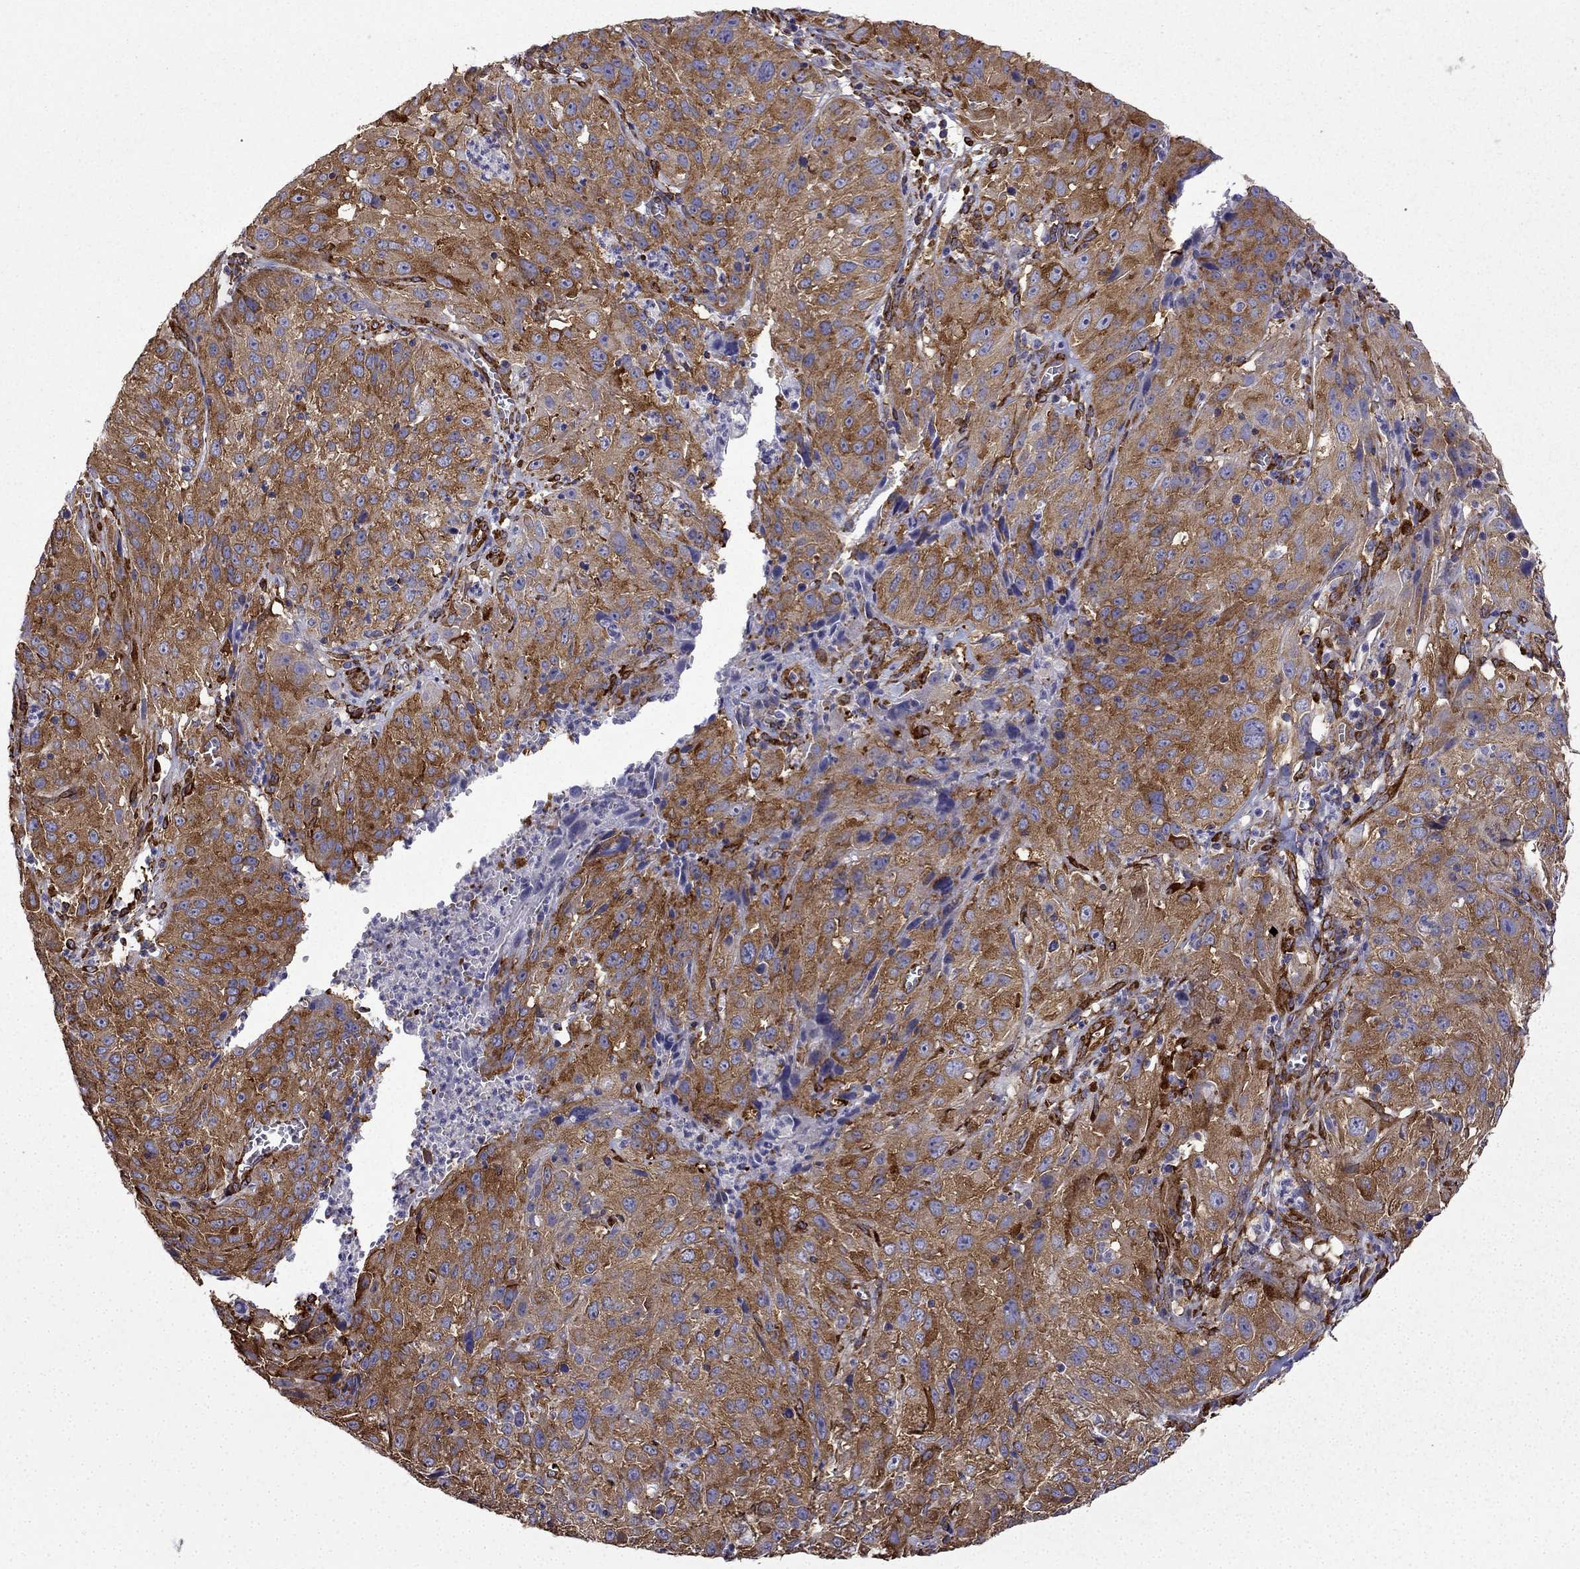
{"staining": {"intensity": "strong", "quantity": "25%-75%", "location": "cytoplasmic/membranous"}, "tissue": "cervical cancer", "cell_type": "Tumor cells", "image_type": "cancer", "snomed": [{"axis": "morphology", "description": "Squamous cell carcinoma, NOS"}, {"axis": "topography", "description": "Cervix"}], "caption": "Protein expression analysis of cervical cancer displays strong cytoplasmic/membranous staining in approximately 25%-75% of tumor cells. The staining was performed using DAB to visualize the protein expression in brown, while the nuclei were stained in blue with hematoxylin (Magnification: 20x).", "gene": "MAP4", "patient": {"sex": "female", "age": 32}}